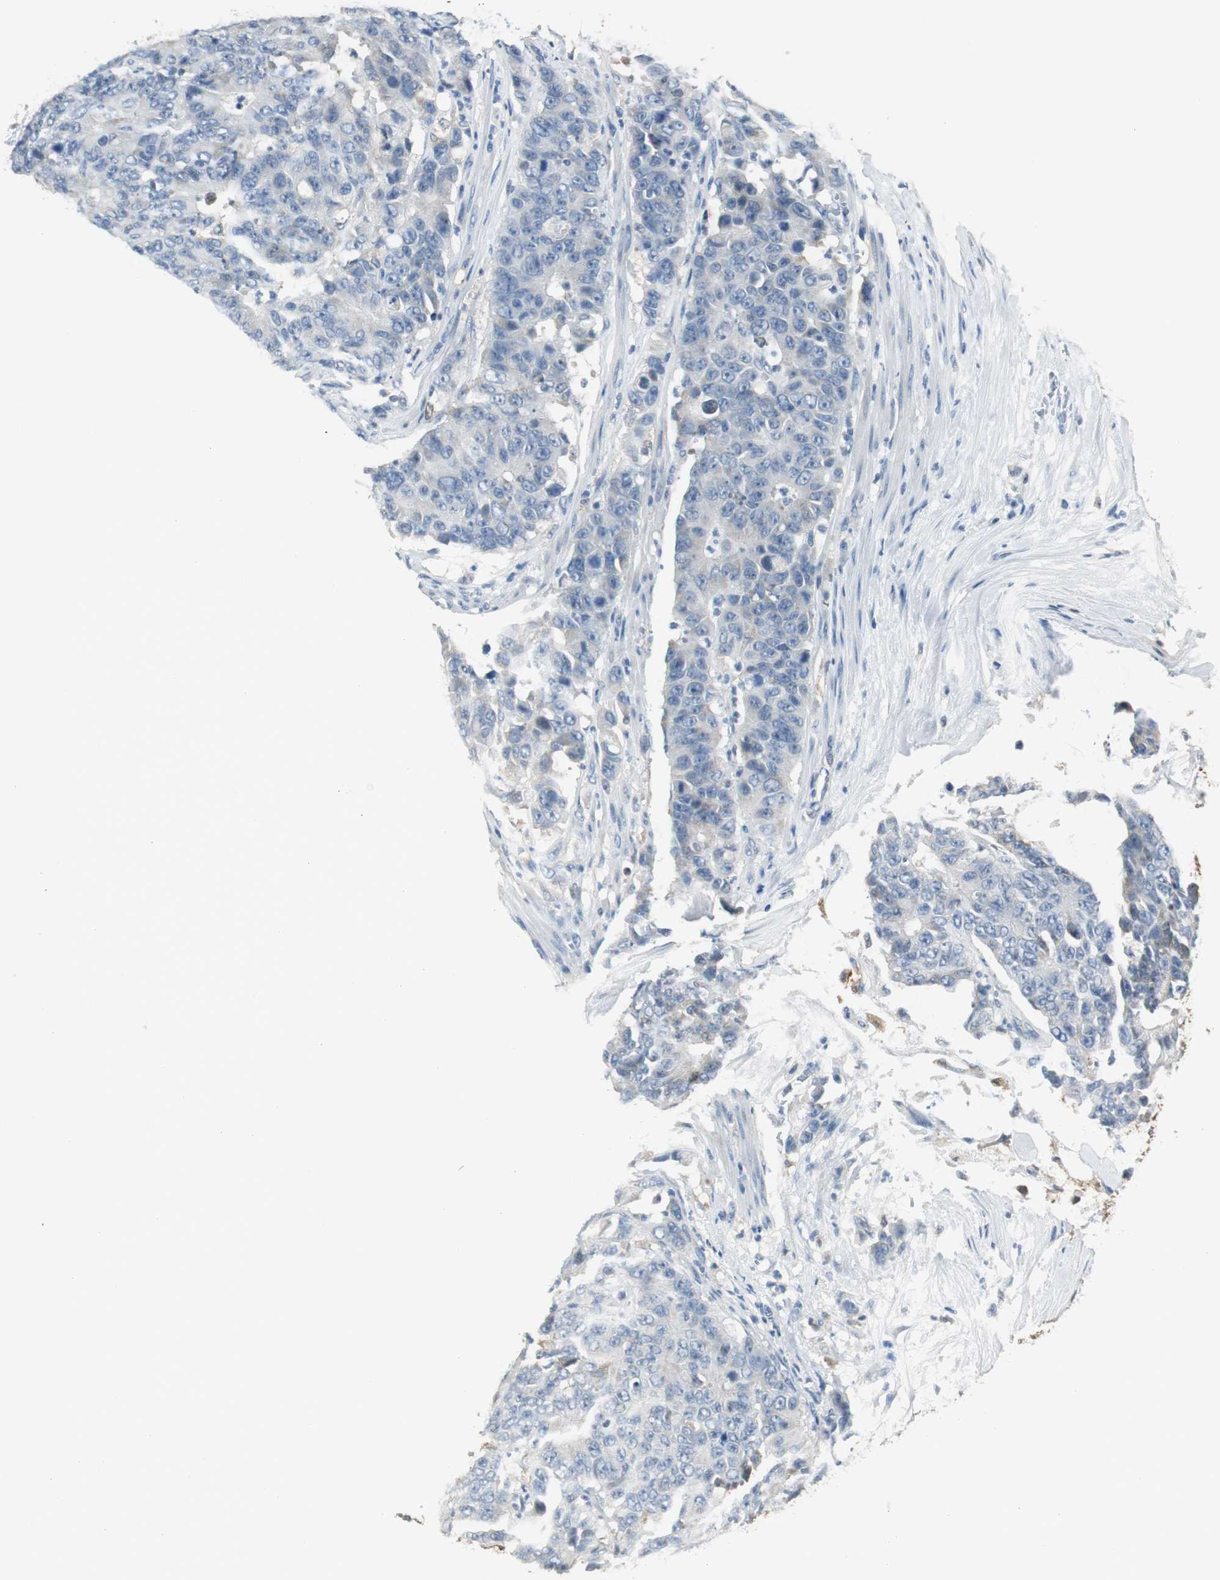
{"staining": {"intensity": "negative", "quantity": "none", "location": "none"}, "tissue": "colorectal cancer", "cell_type": "Tumor cells", "image_type": "cancer", "snomed": [{"axis": "morphology", "description": "Adenocarcinoma, NOS"}, {"axis": "topography", "description": "Colon"}], "caption": "Human adenocarcinoma (colorectal) stained for a protein using immunohistochemistry reveals no expression in tumor cells.", "gene": "MSTO1", "patient": {"sex": "female", "age": 86}}